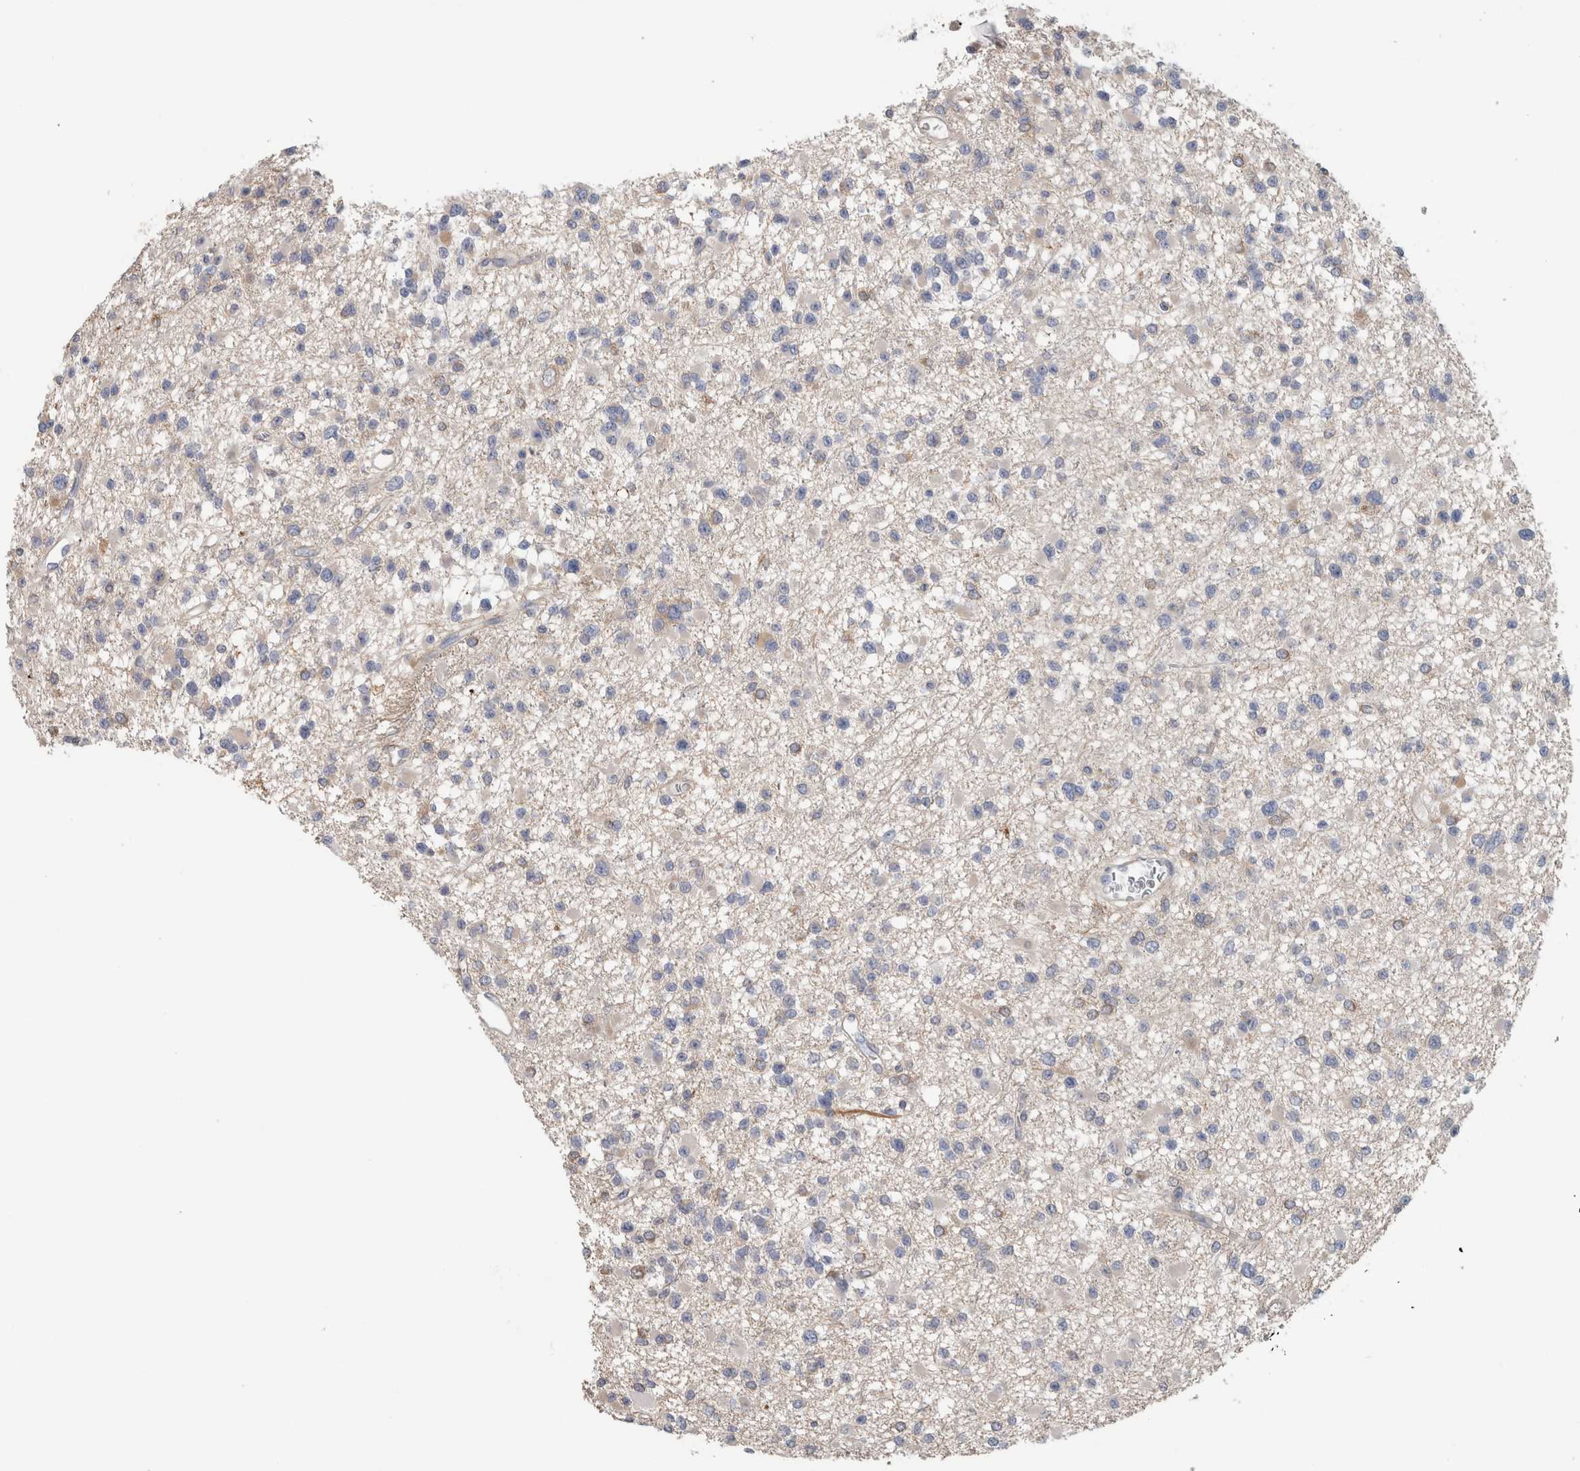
{"staining": {"intensity": "weak", "quantity": "<25%", "location": "cytoplasmic/membranous"}, "tissue": "glioma", "cell_type": "Tumor cells", "image_type": "cancer", "snomed": [{"axis": "morphology", "description": "Glioma, malignant, Low grade"}, {"axis": "topography", "description": "Brain"}], "caption": "Immunohistochemical staining of malignant glioma (low-grade) reveals no significant staining in tumor cells.", "gene": "SCRN1", "patient": {"sex": "female", "age": 22}}